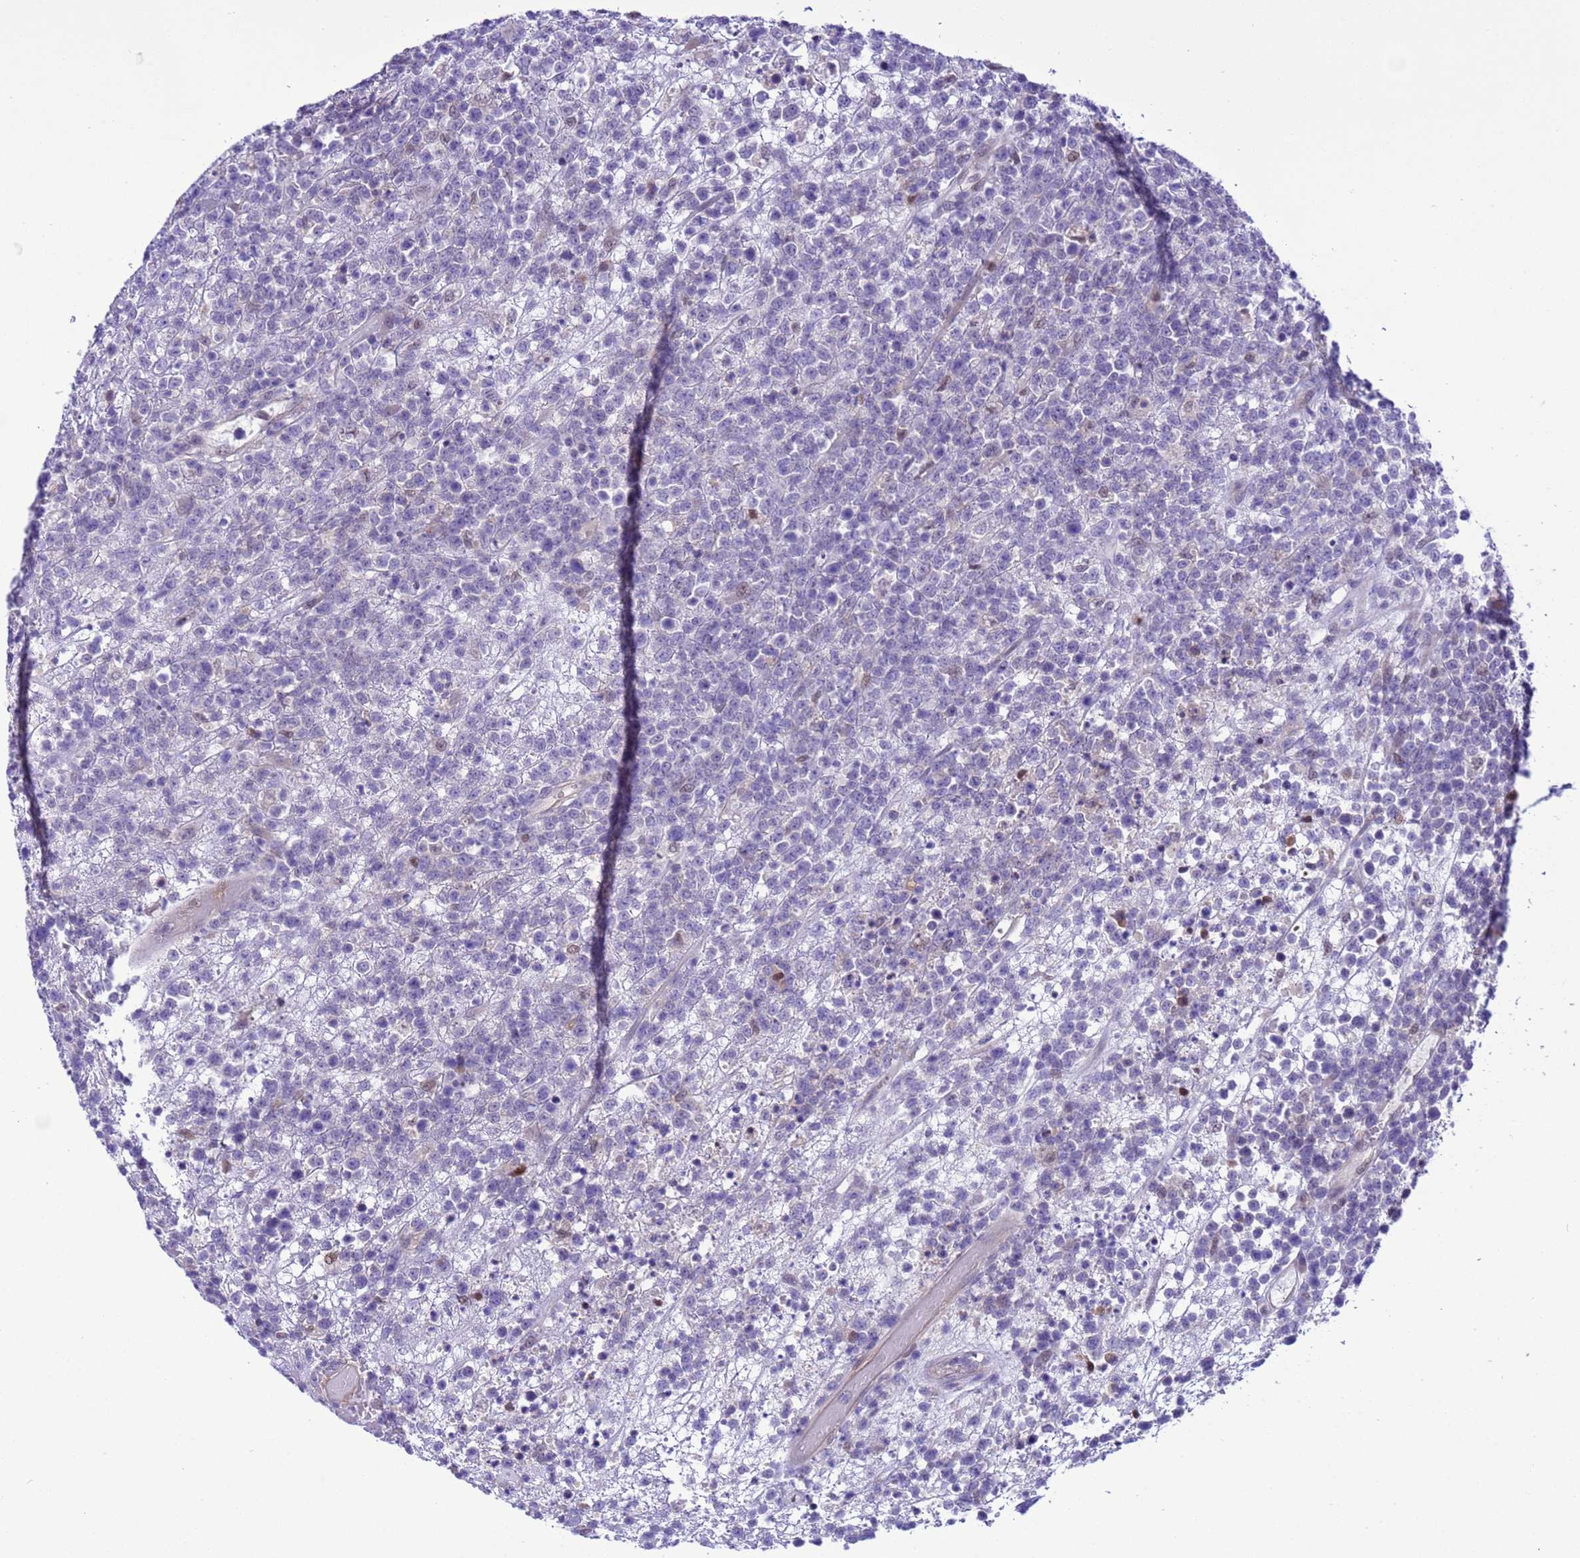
{"staining": {"intensity": "negative", "quantity": "none", "location": "none"}, "tissue": "lymphoma", "cell_type": "Tumor cells", "image_type": "cancer", "snomed": [{"axis": "morphology", "description": "Malignant lymphoma, non-Hodgkin's type, High grade"}, {"axis": "topography", "description": "Colon"}], "caption": "IHC photomicrograph of neoplastic tissue: human lymphoma stained with DAB demonstrates no significant protein positivity in tumor cells.", "gene": "RASD1", "patient": {"sex": "female", "age": 53}}